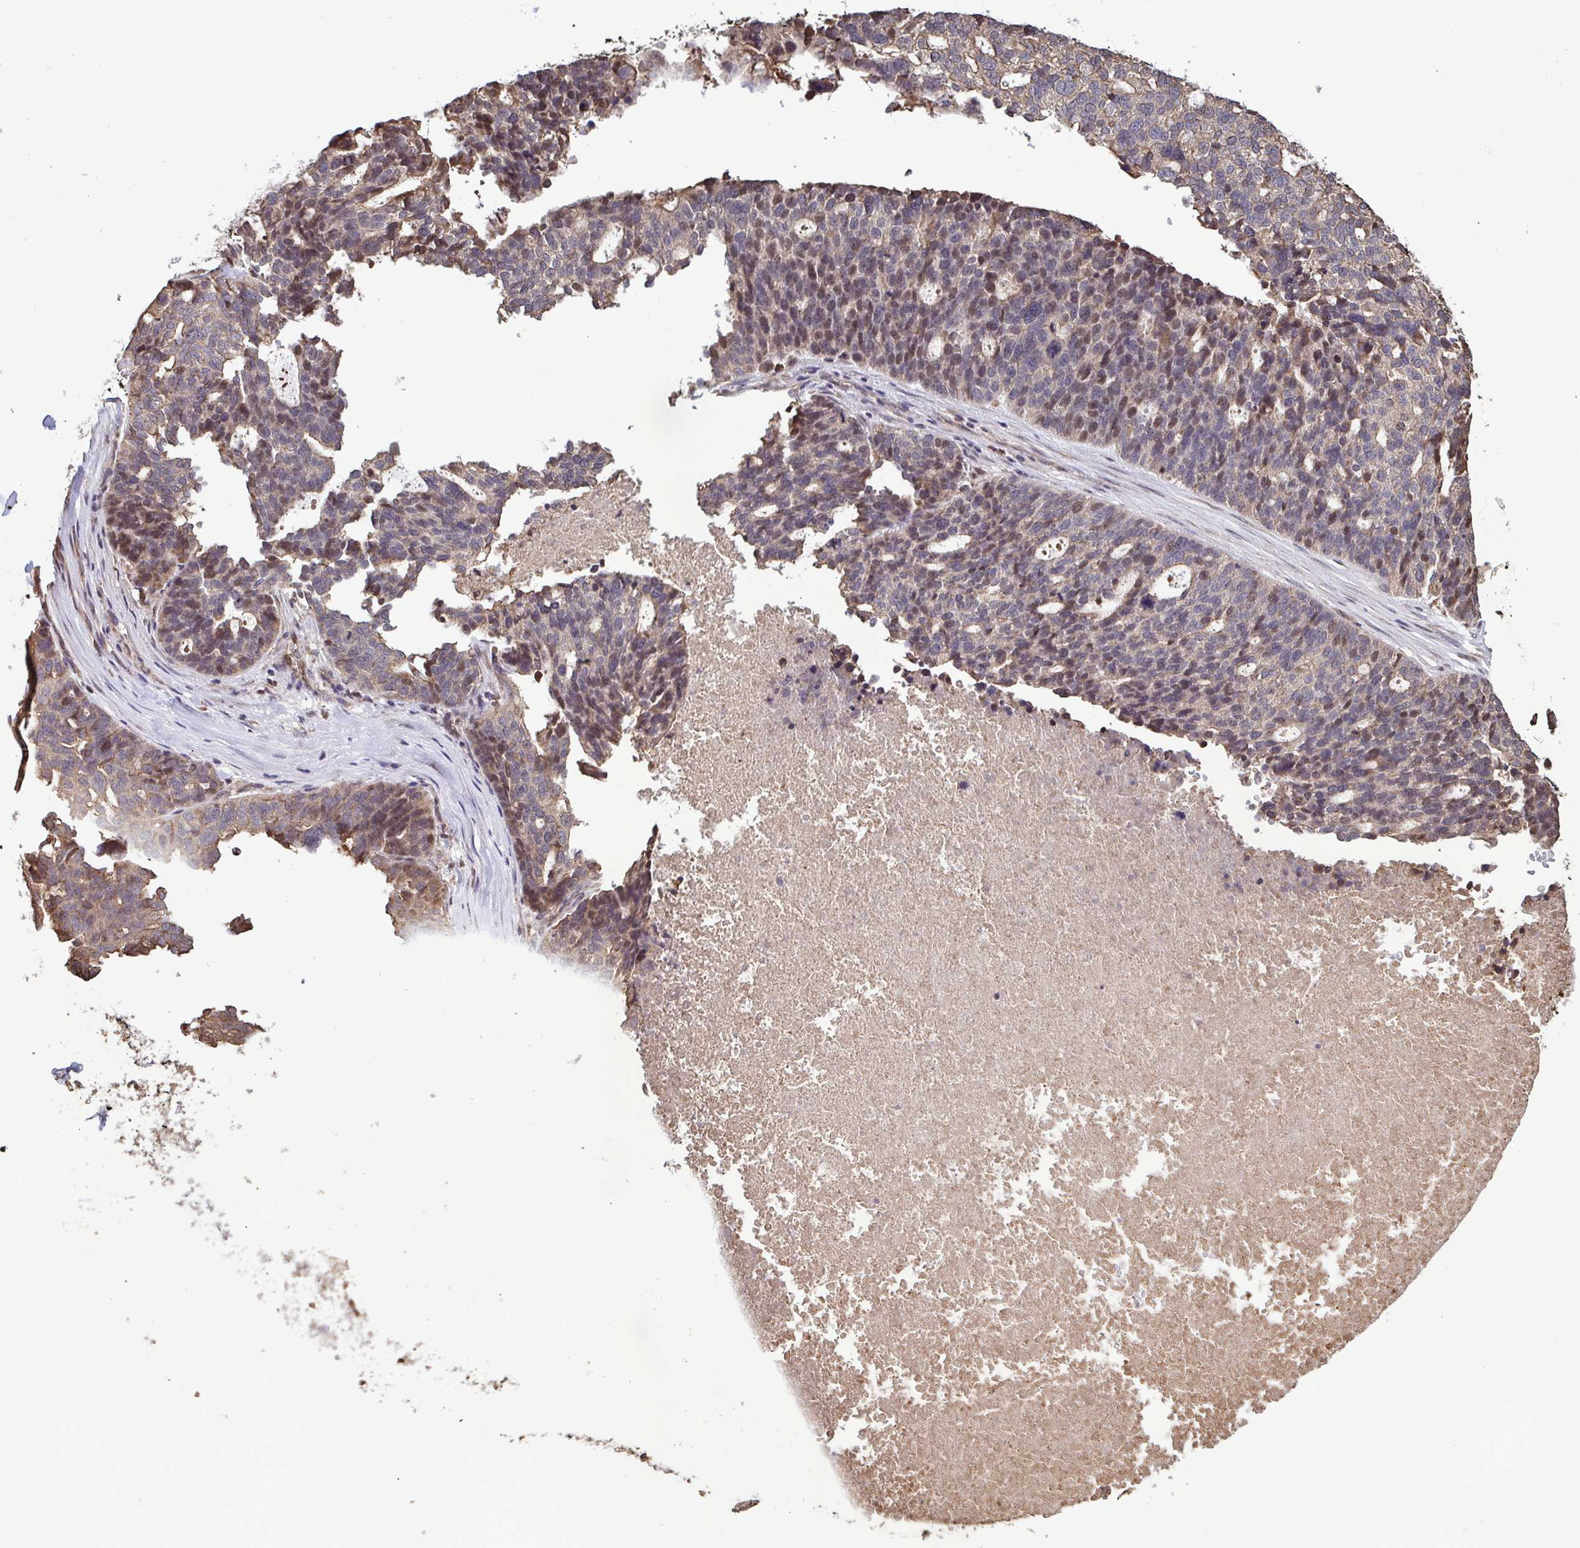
{"staining": {"intensity": "moderate", "quantity": "25%-75%", "location": "cytoplasmic/membranous,nuclear"}, "tissue": "ovarian cancer", "cell_type": "Tumor cells", "image_type": "cancer", "snomed": [{"axis": "morphology", "description": "Cystadenocarcinoma, serous, NOS"}, {"axis": "topography", "description": "Ovary"}], "caption": "Ovarian cancer stained with a brown dye demonstrates moderate cytoplasmic/membranous and nuclear positive expression in about 25%-75% of tumor cells.", "gene": "SEC63", "patient": {"sex": "female", "age": 59}}